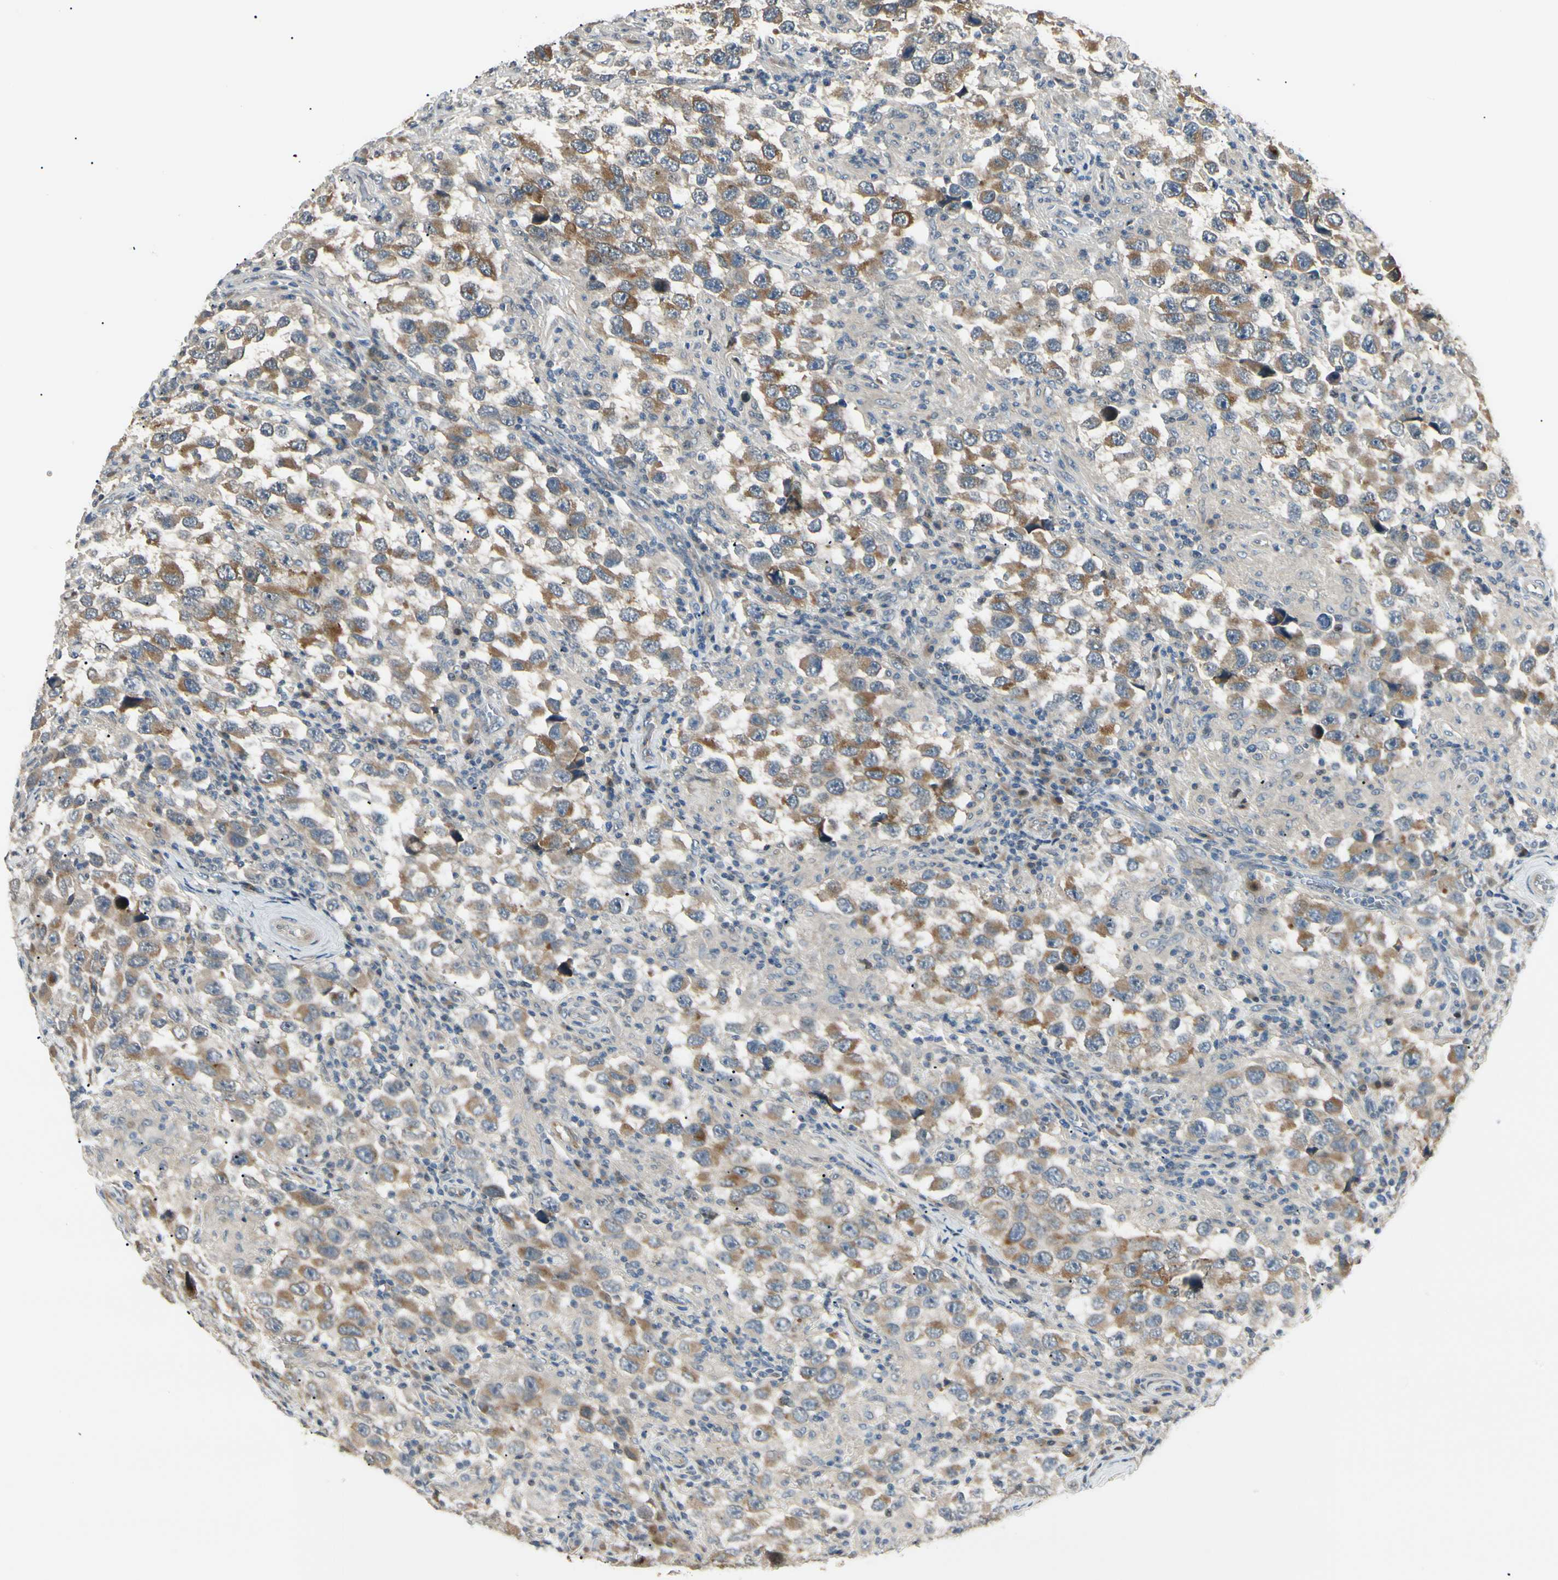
{"staining": {"intensity": "moderate", "quantity": ">75%", "location": "cytoplasmic/membranous"}, "tissue": "testis cancer", "cell_type": "Tumor cells", "image_type": "cancer", "snomed": [{"axis": "morphology", "description": "Carcinoma, Embryonal, NOS"}, {"axis": "topography", "description": "Testis"}], "caption": "Testis cancer tissue shows moderate cytoplasmic/membranous expression in approximately >75% of tumor cells", "gene": "P3H2", "patient": {"sex": "male", "age": 21}}